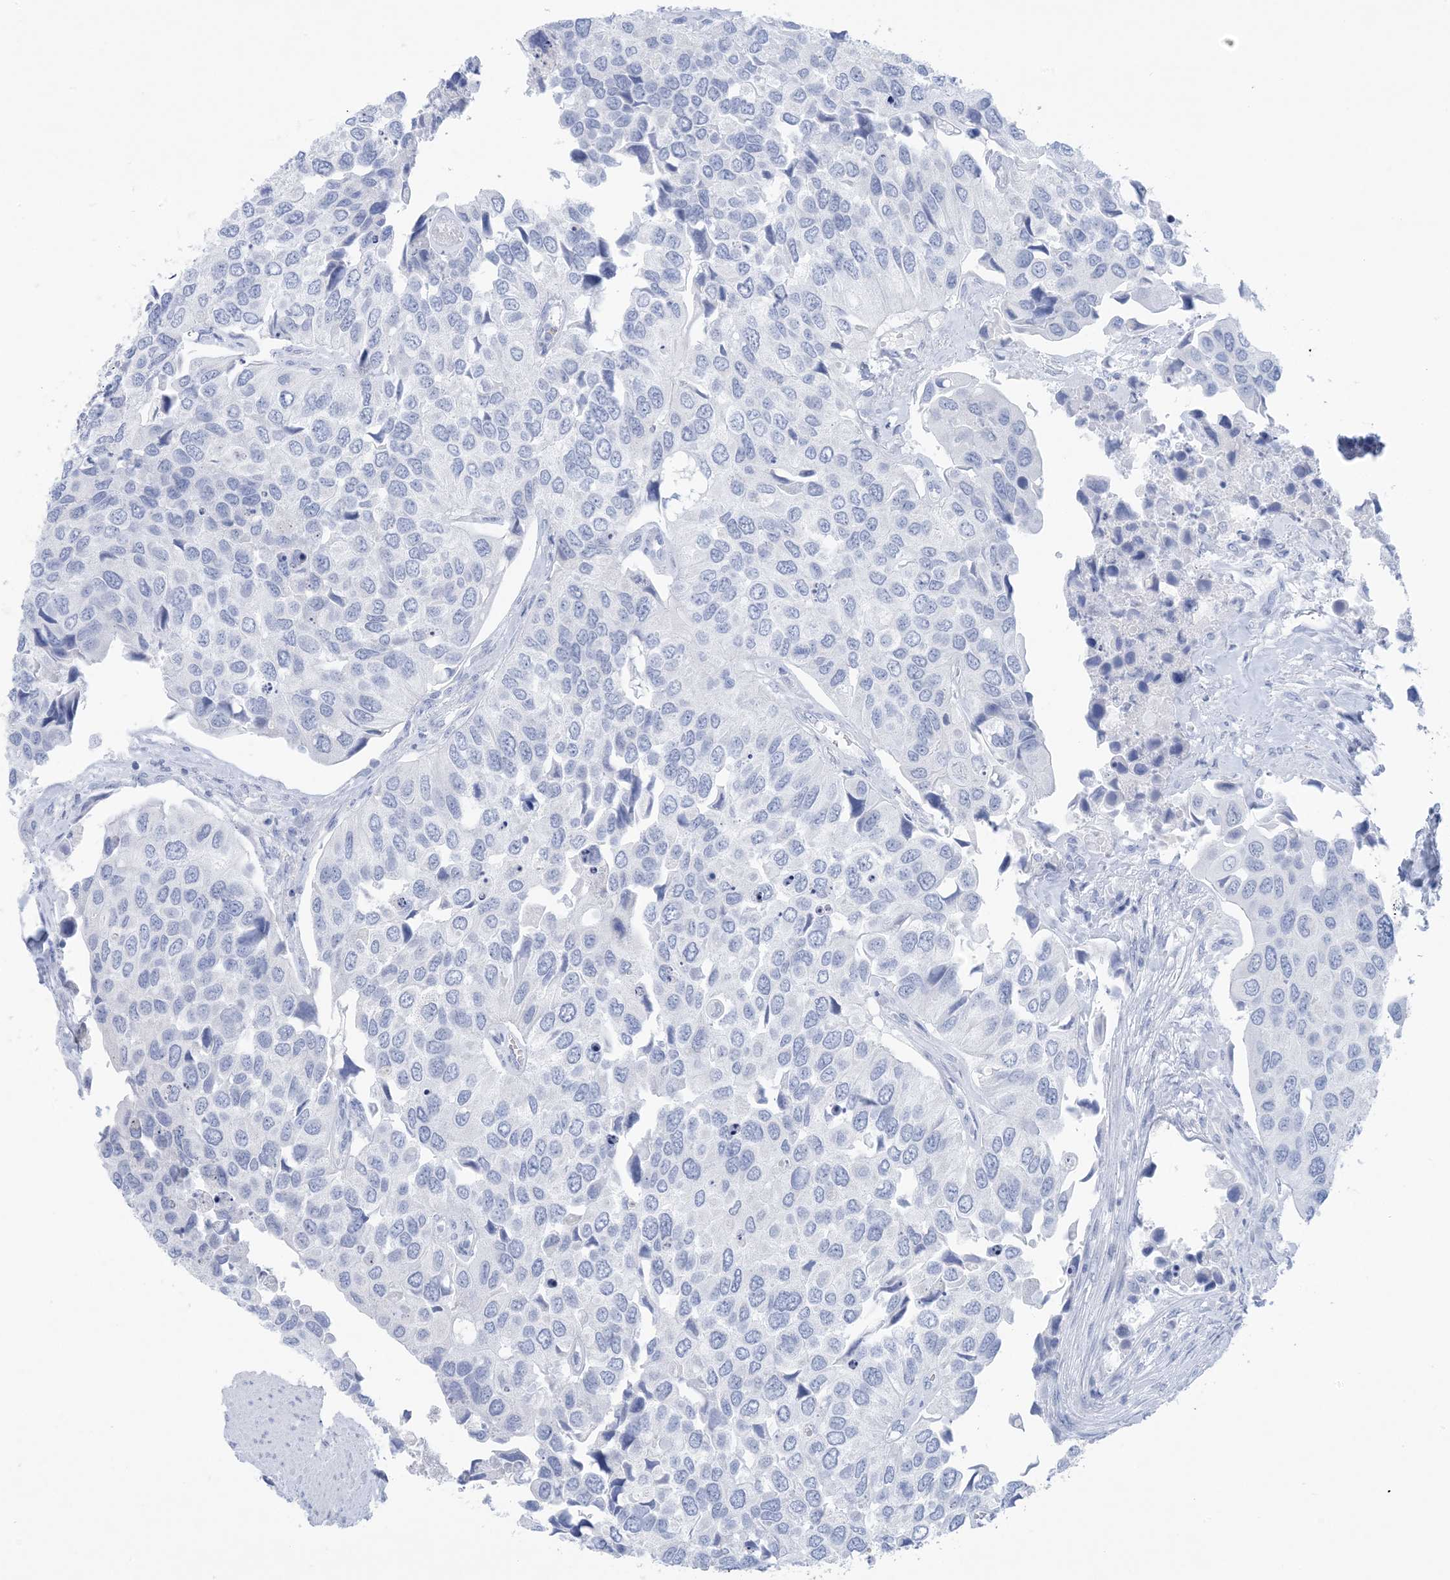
{"staining": {"intensity": "negative", "quantity": "none", "location": "none"}, "tissue": "urothelial cancer", "cell_type": "Tumor cells", "image_type": "cancer", "snomed": [{"axis": "morphology", "description": "Urothelial carcinoma, High grade"}, {"axis": "topography", "description": "Urinary bladder"}], "caption": "Immunohistochemistry photomicrograph of human urothelial carcinoma (high-grade) stained for a protein (brown), which displays no expression in tumor cells.", "gene": "SH3YL1", "patient": {"sex": "male", "age": 74}}